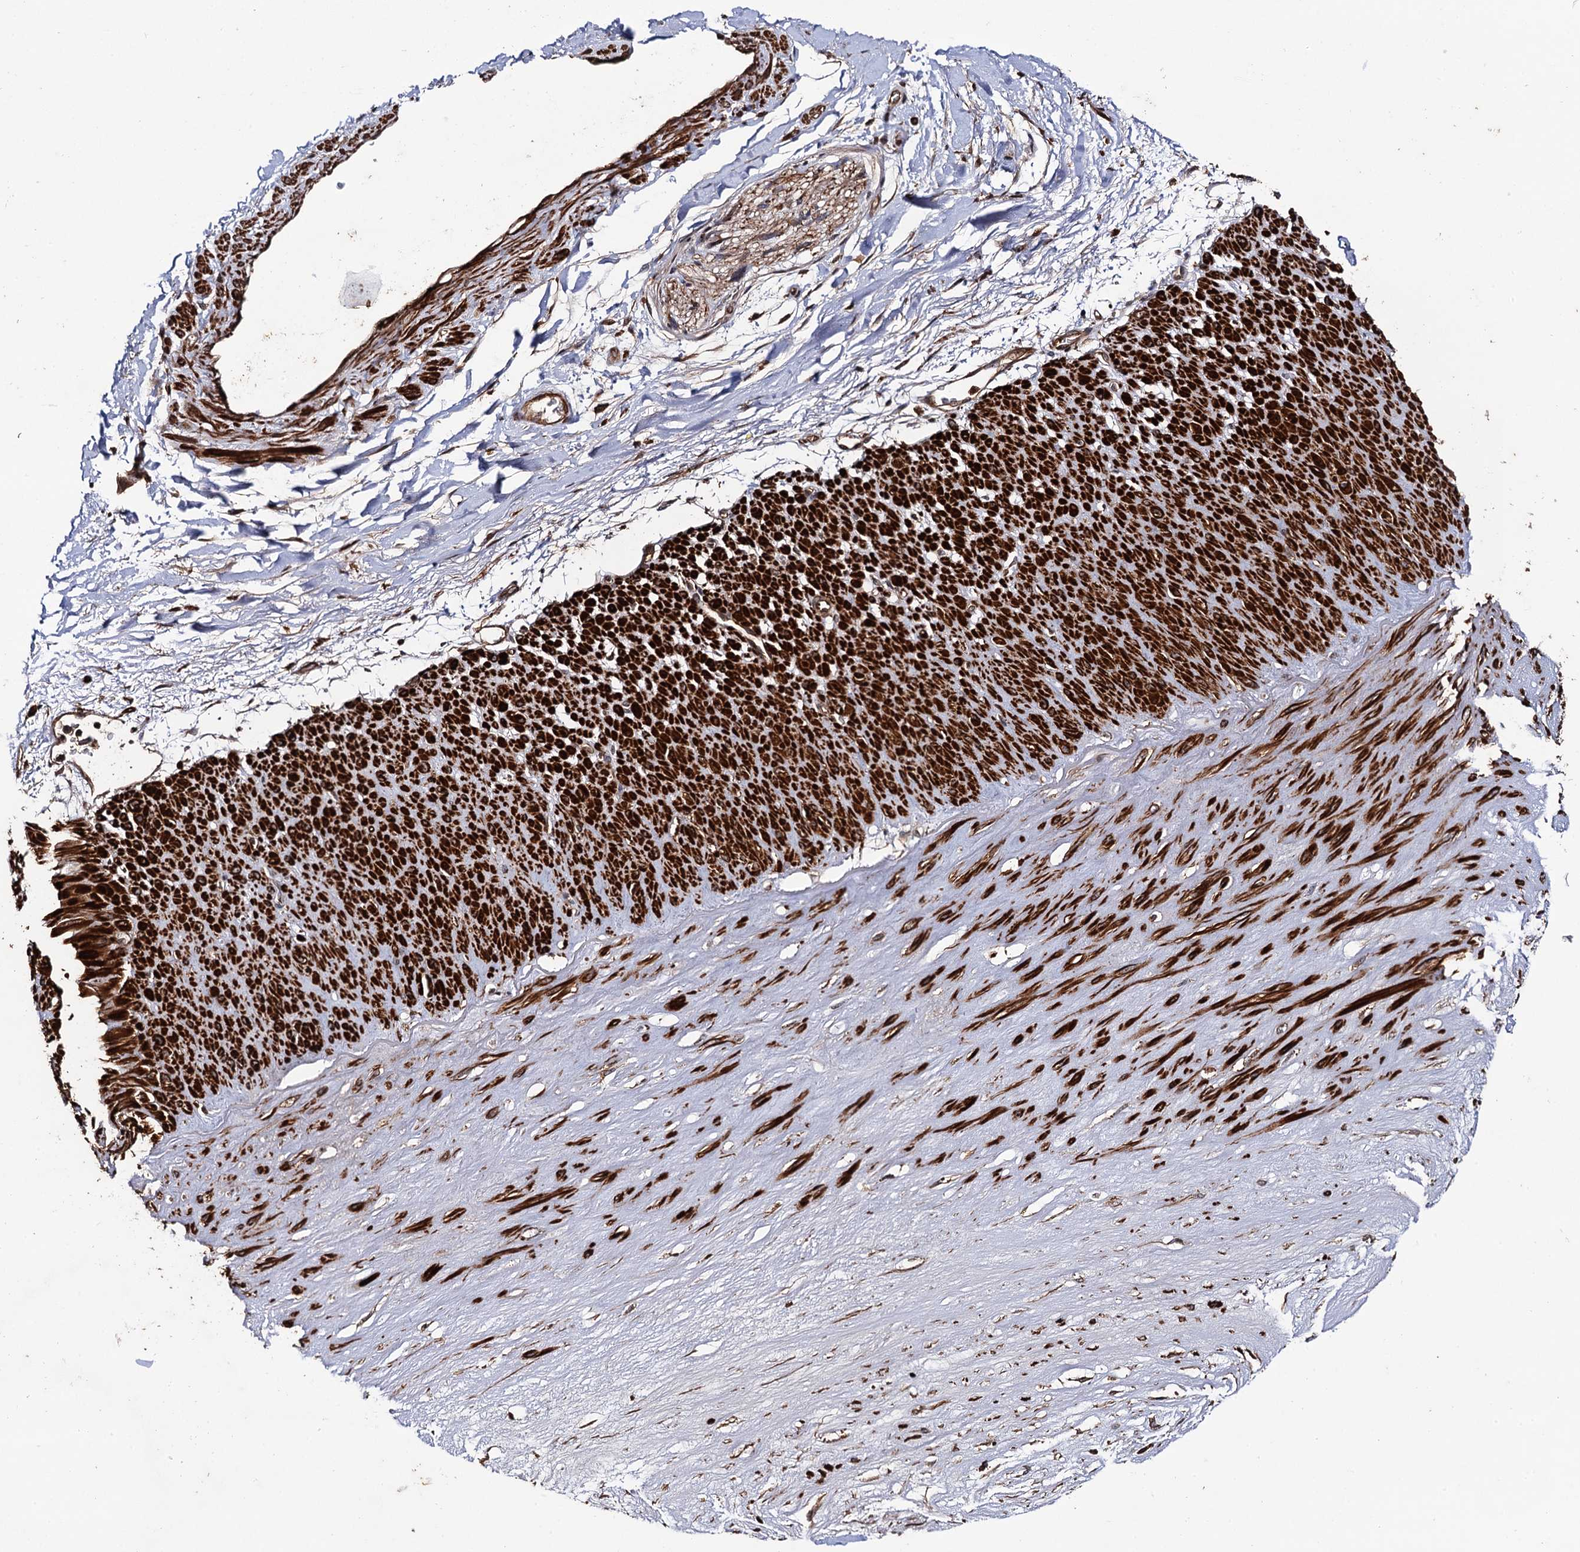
{"staining": {"intensity": "negative", "quantity": "none", "location": "none"}, "tissue": "adipose tissue", "cell_type": "Adipocytes", "image_type": "normal", "snomed": [{"axis": "morphology", "description": "Normal tissue, NOS"}, {"axis": "topography", "description": "Soft tissue"}], "caption": "Protein analysis of unremarkable adipose tissue exhibits no significant expression in adipocytes.", "gene": "BORA", "patient": {"sex": "male", "age": 72}}